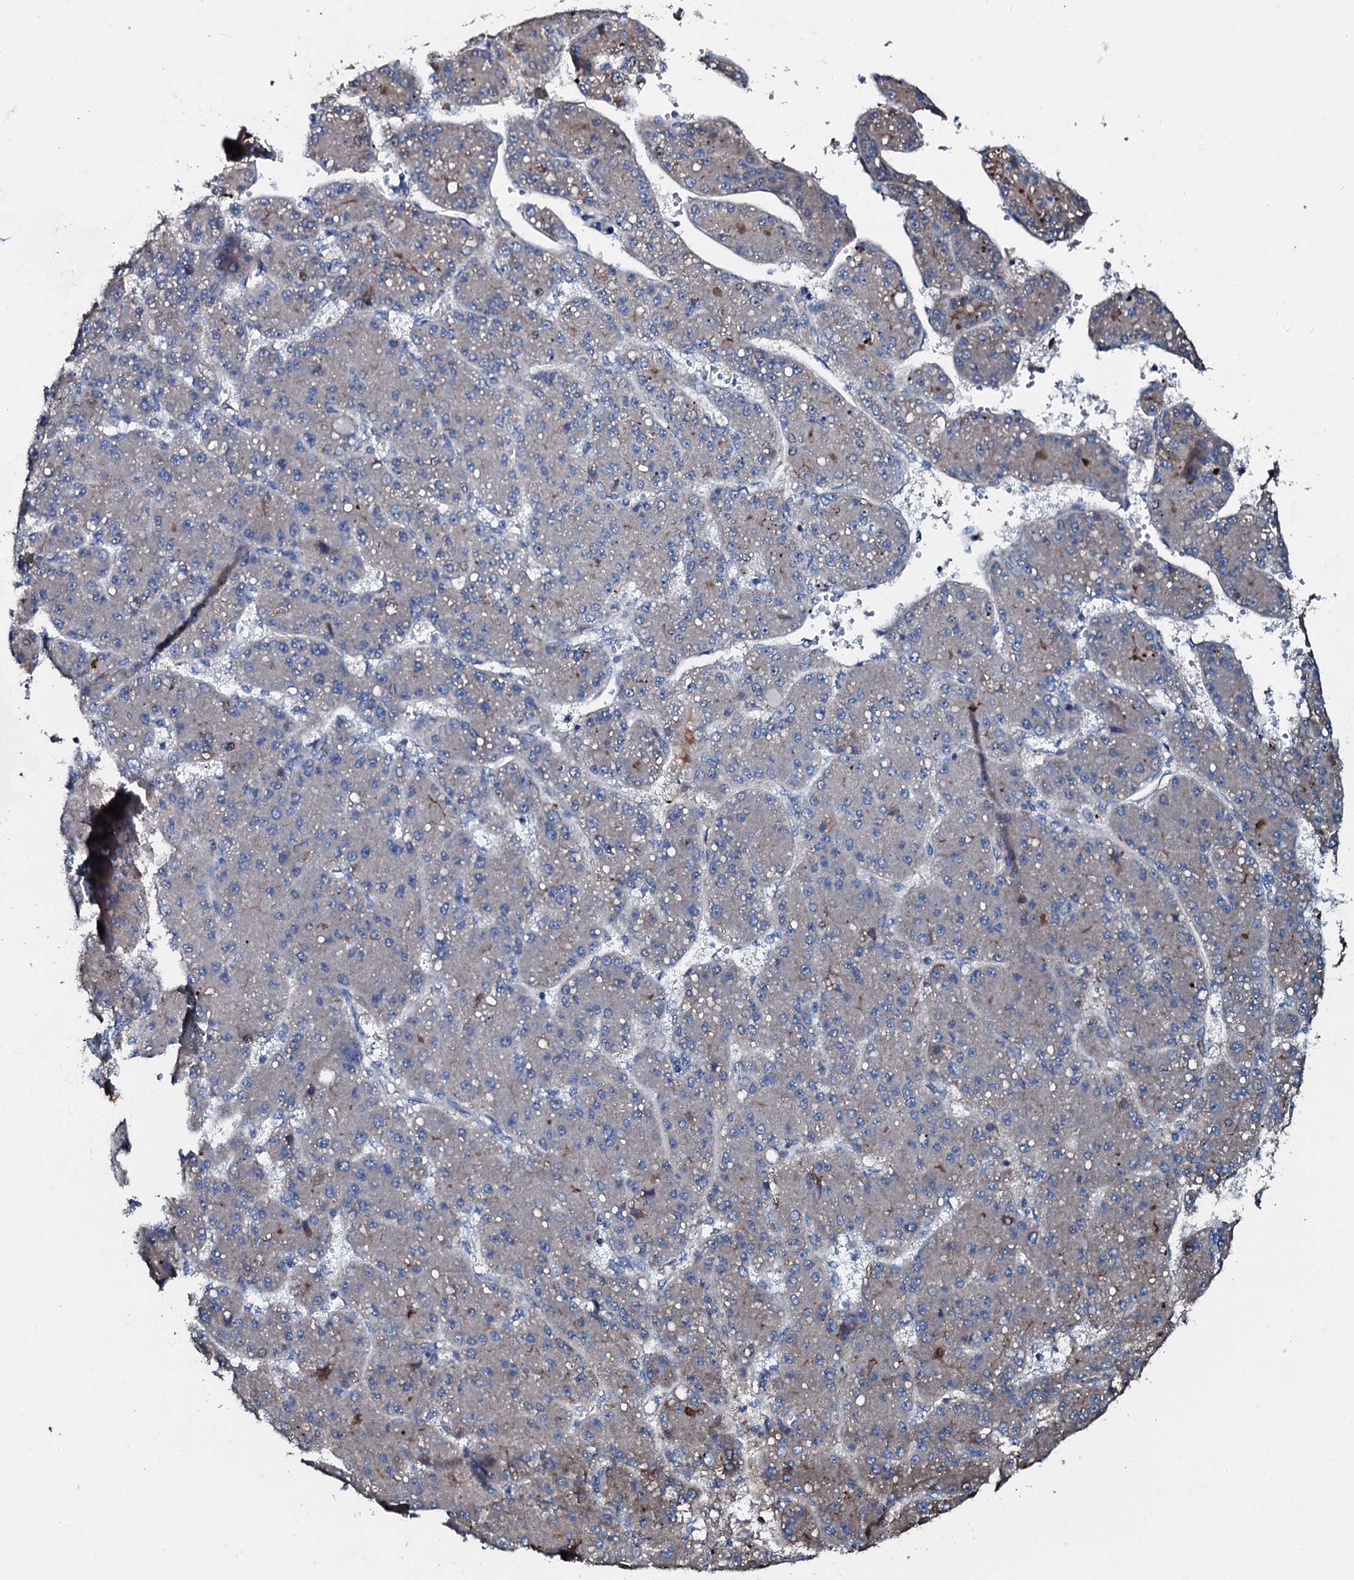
{"staining": {"intensity": "weak", "quantity": "<25%", "location": "cytoplasmic/membranous"}, "tissue": "liver cancer", "cell_type": "Tumor cells", "image_type": "cancer", "snomed": [{"axis": "morphology", "description": "Carcinoma, Hepatocellular, NOS"}, {"axis": "topography", "description": "Liver"}], "caption": "An image of human liver cancer (hepatocellular carcinoma) is negative for staining in tumor cells.", "gene": "AARS1", "patient": {"sex": "male", "age": 67}}